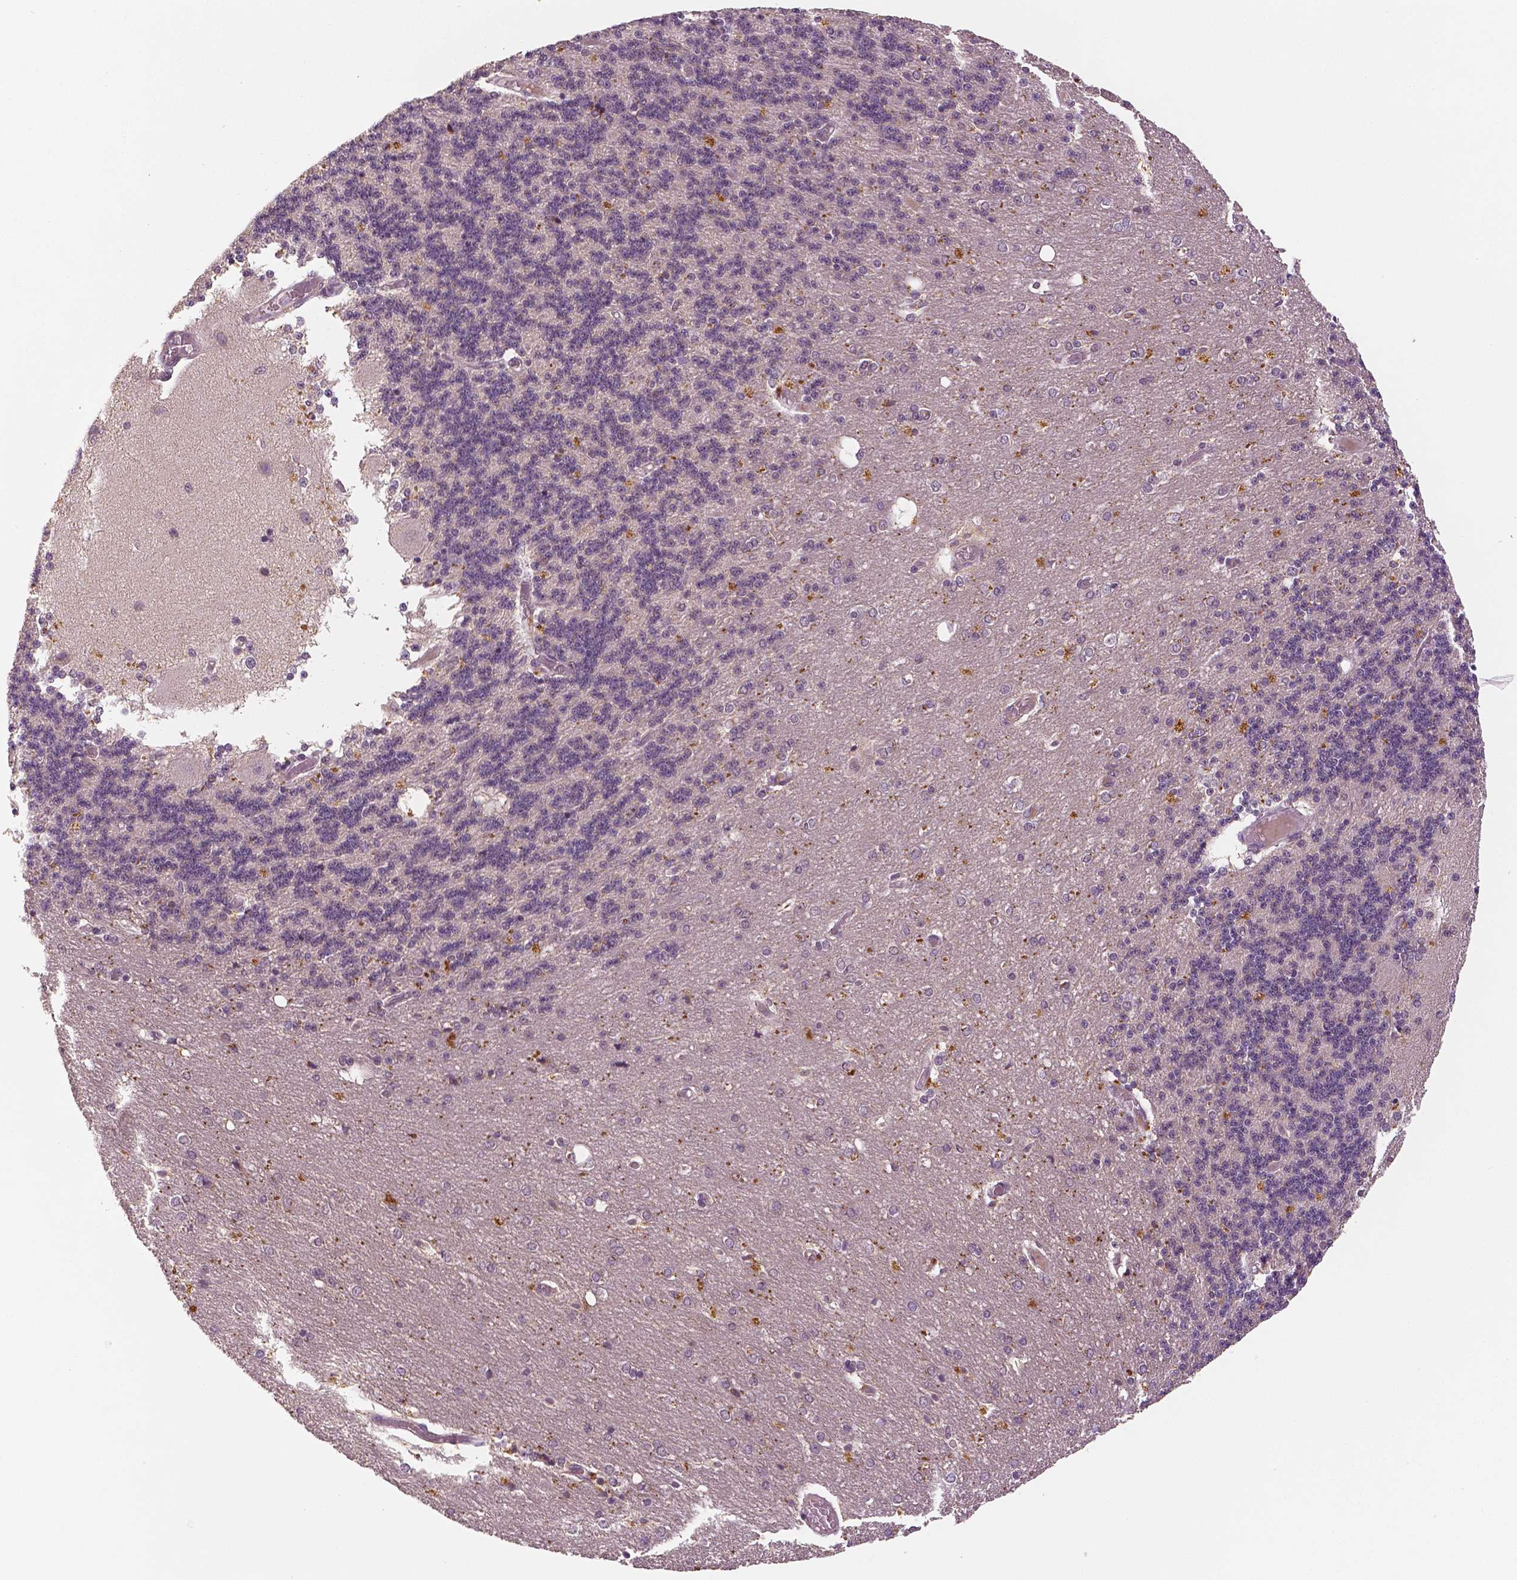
{"staining": {"intensity": "negative", "quantity": "none", "location": "none"}, "tissue": "cerebellum", "cell_type": "Cells in granular layer", "image_type": "normal", "snomed": [{"axis": "morphology", "description": "Normal tissue, NOS"}, {"axis": "topography", "description": "Cerebellum"}], "caption": "This is a histopathology image of immunohistochemistry (IHC) staining of normal cerebellum, which shows no positivity in cells in granular layer. The staining was performed using DAB (3,3'-diaminobenzidine) to visualize the protein expression in brown, while the nuclei were stained in blue with hematoxylin (Magnification: 20x).", "gene": "MKI67", "patient": {"sex": "female", "age": 54}}